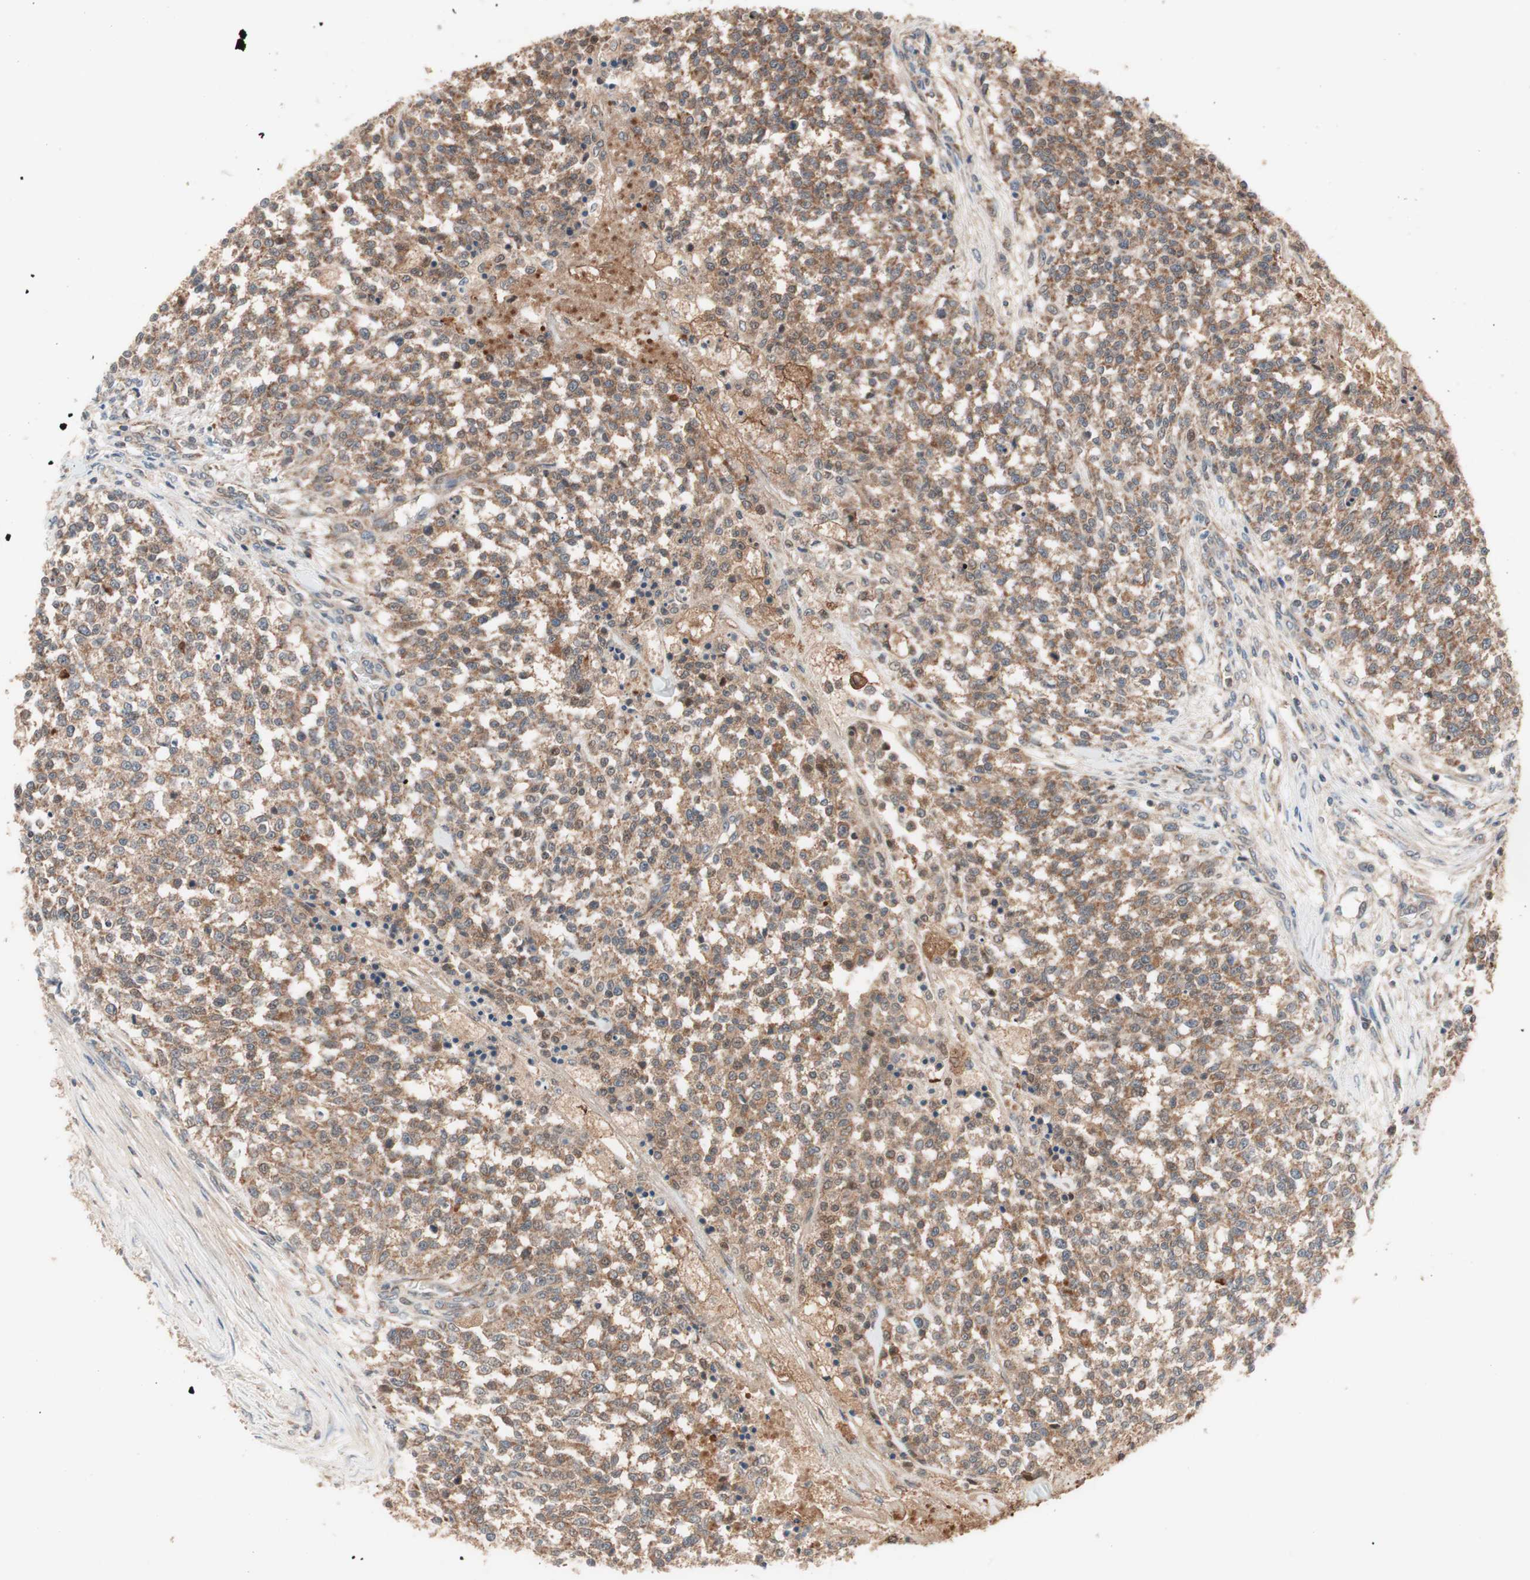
{"staining": {"intensity": "moderate", "quantity": ">75%", "location": "cytoplasmic/membranous"}, "tissue": "testis cancer", "cell_type": "Tumor cells", "image_type": "cancer", "snomed": [{"axis": "morphology", "description": "Seminoma, NOS"}, {"axis": "topography", "description": "Testis"}], "caption": "Testis seminoma stained for a protein demonstrates moderate cytoplasmic/membranous positivity in tumor cells.", "gene": "HMBS", "patient": {"sex": "male", "age": 59}}